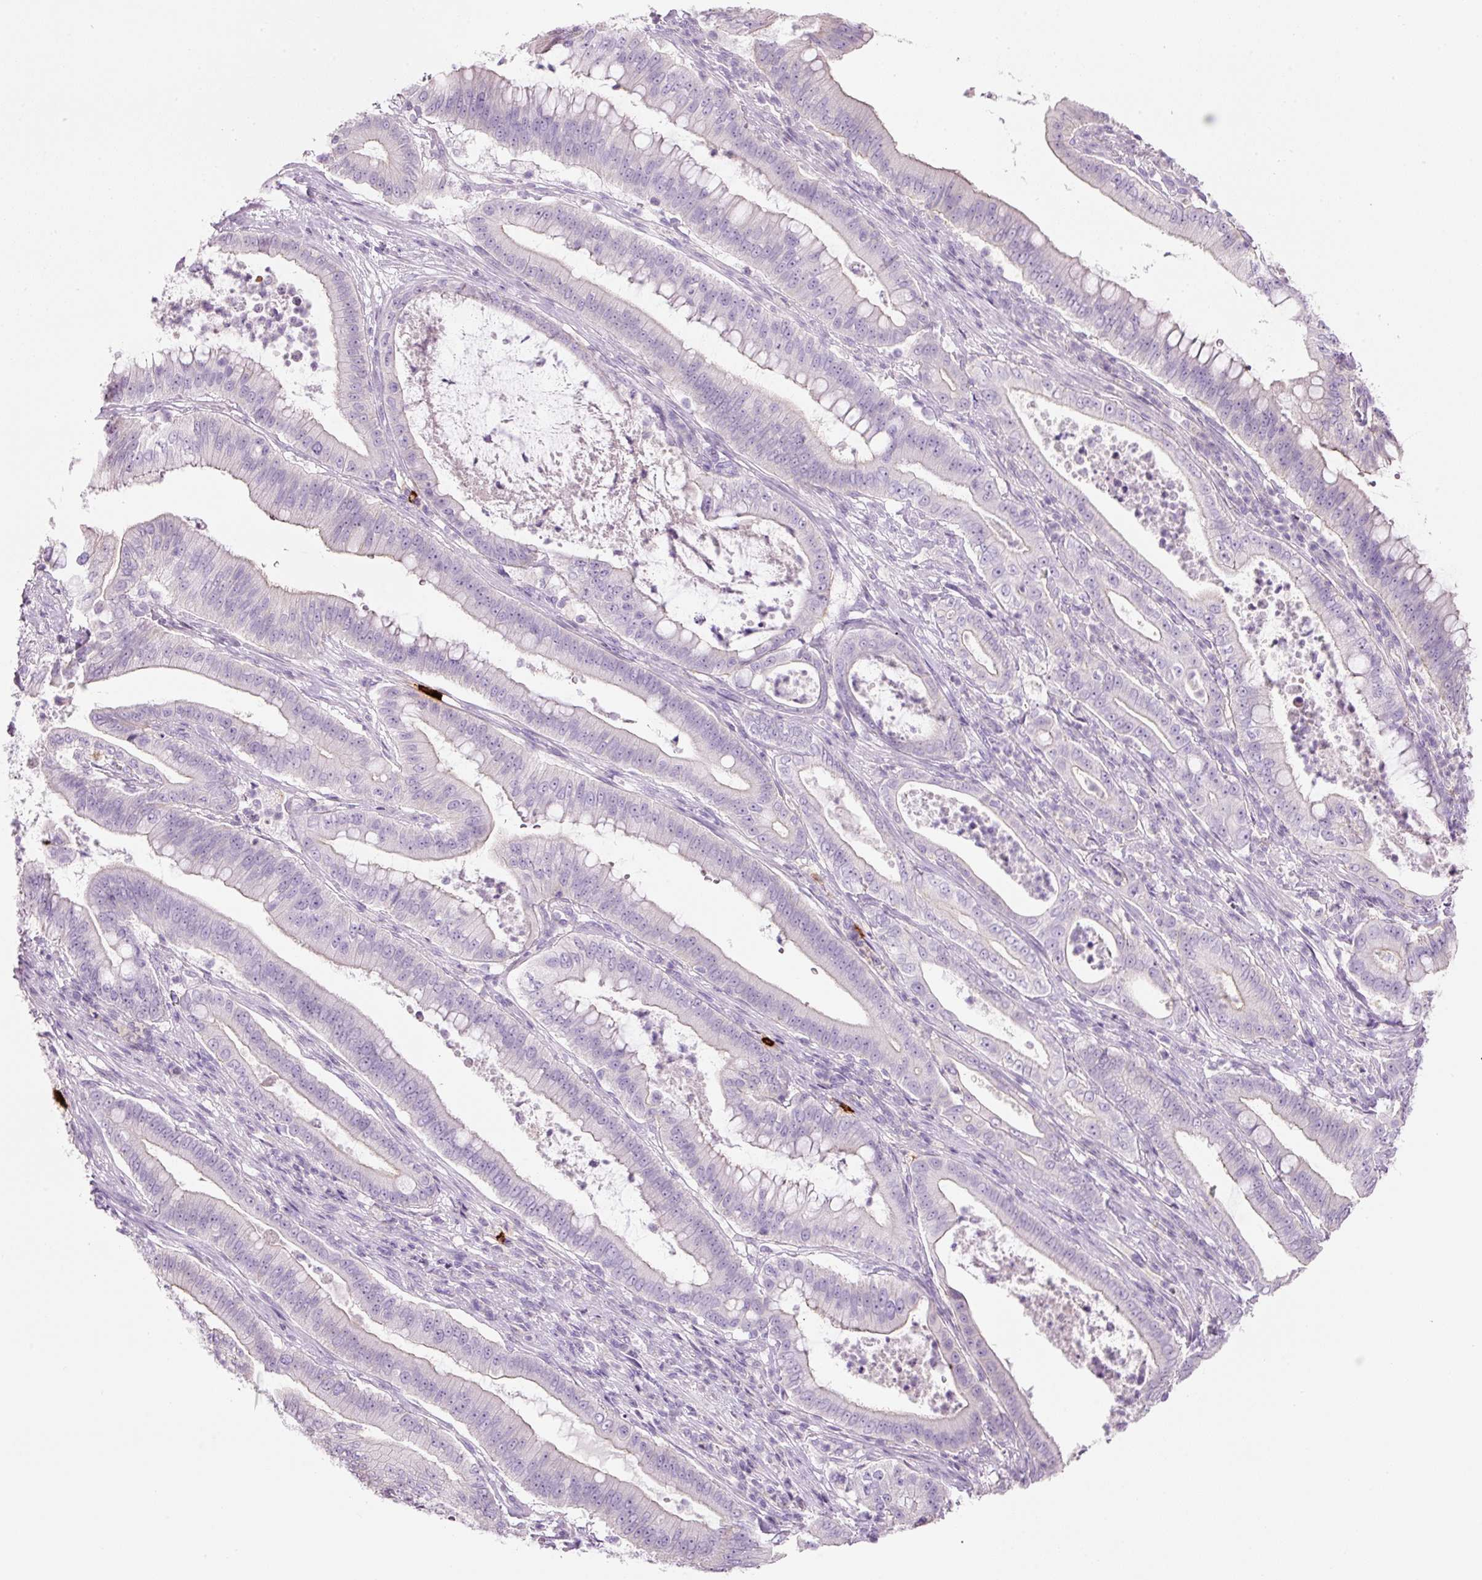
{"staining": {"intensity": "negative", "quantity": "none", "location": "none"}, "tissue": "pancreatic cancer", "cell_type": "Tumor cells", "image_type": "cancer", "snomed": [{"axis": "morphology", "description": "Adenocarcinoma, NOS"}, {"axis": "topography", "description": "Pancreas"}], "caption": "This is an IHC micrograph of human pancreatic cancer. There is no expression in tumor cells.", "gene": "CMA1", "patient": {"sex": "male", "age": 71}}